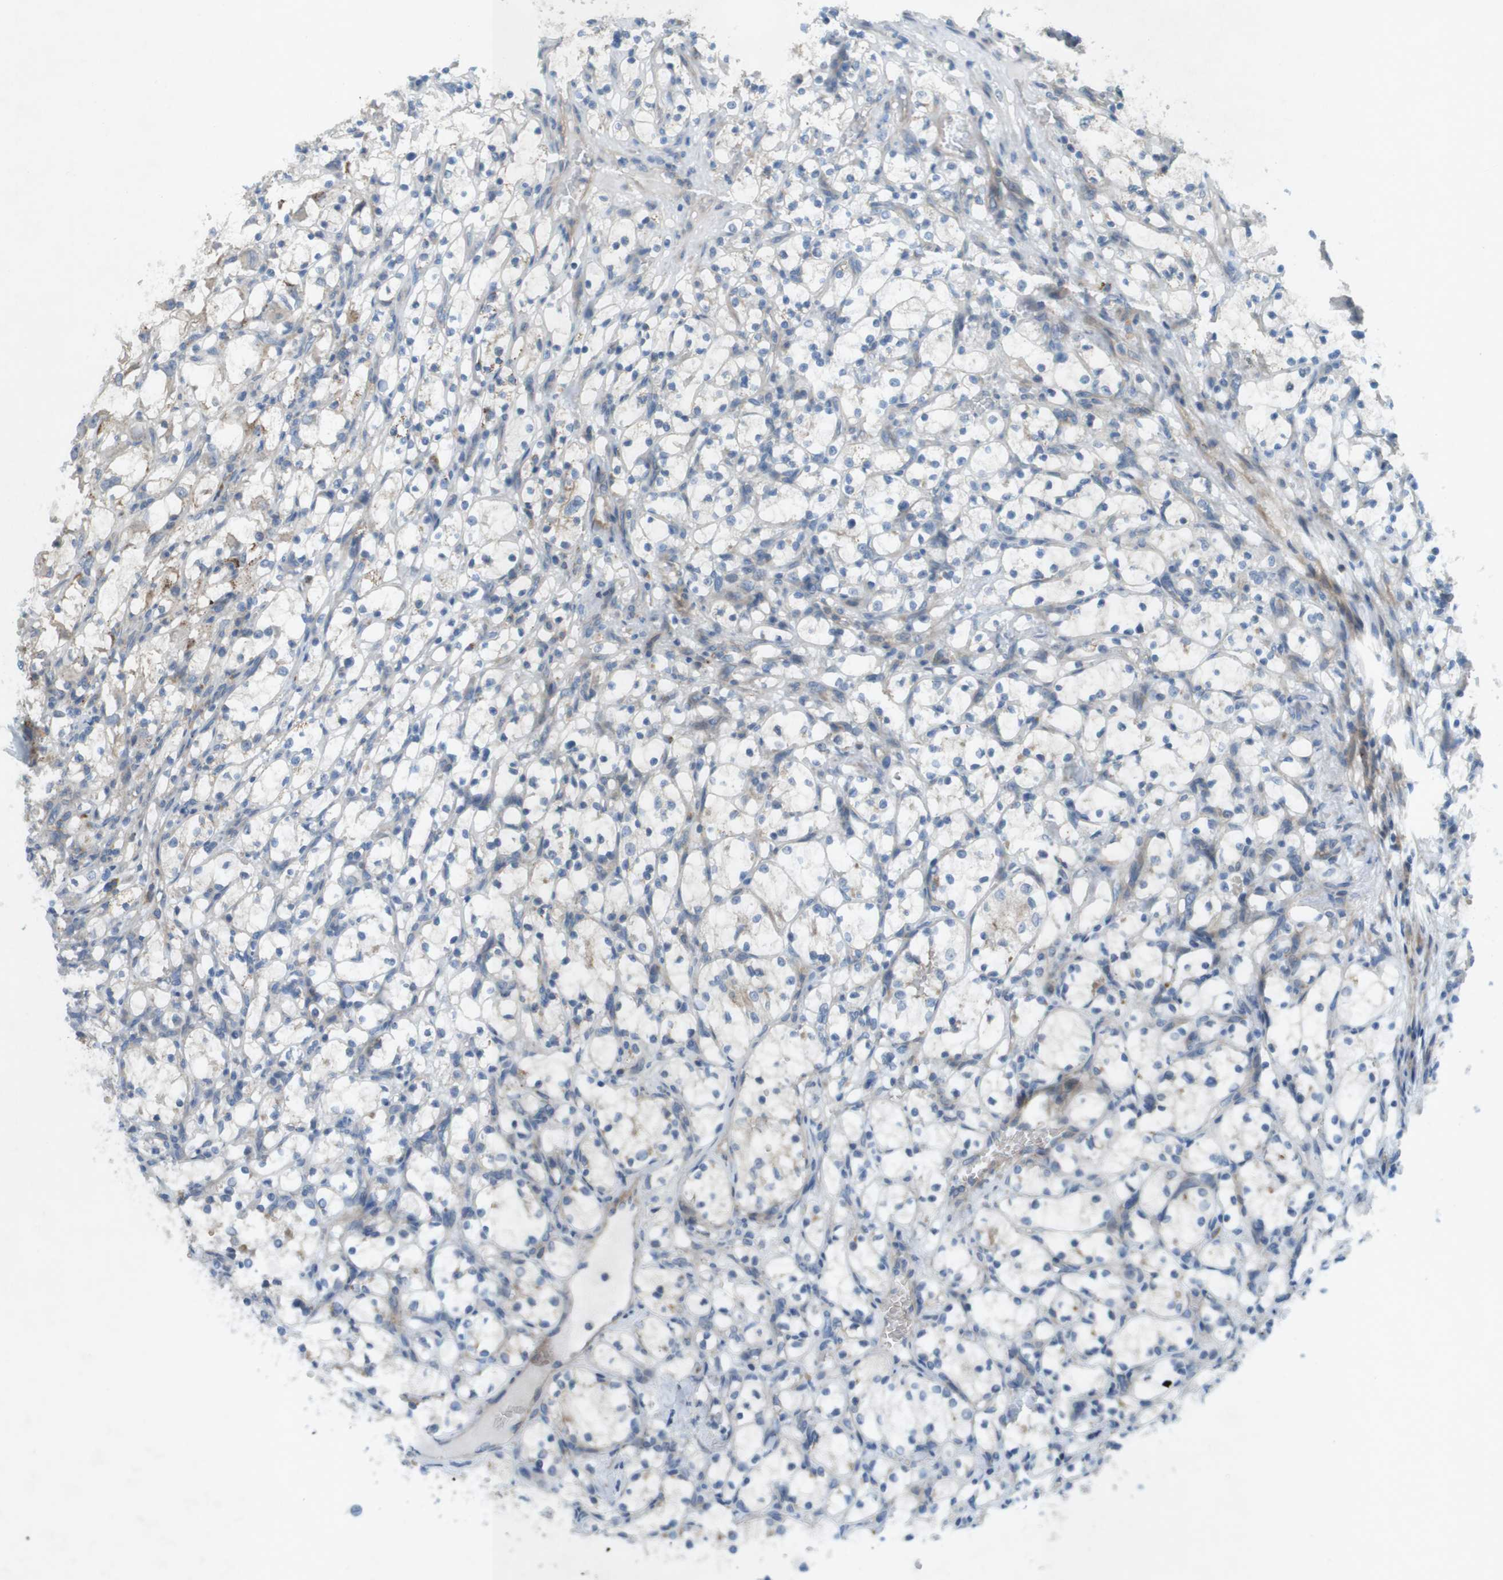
{"staining": {"intensity": "negative", "quantity": "none", "location": "none"}, "tissue": "renal cancer", "cell_type": "Tumor cells", "image_type": "cancer", "snomed": [{"axis": "morphology", "description": "Adenocarcinoma, NOS"}, {"axis": "topography", "description": "Kidney"}], "caption": "Immunohistochemical staining of renal adenocarcinoma exhibits no significant expression in tumor cells. (IHC, brightfield microscopy, high magnification).", "gene": "TYW1", "patient": {"sex": "female", "age": 69}}